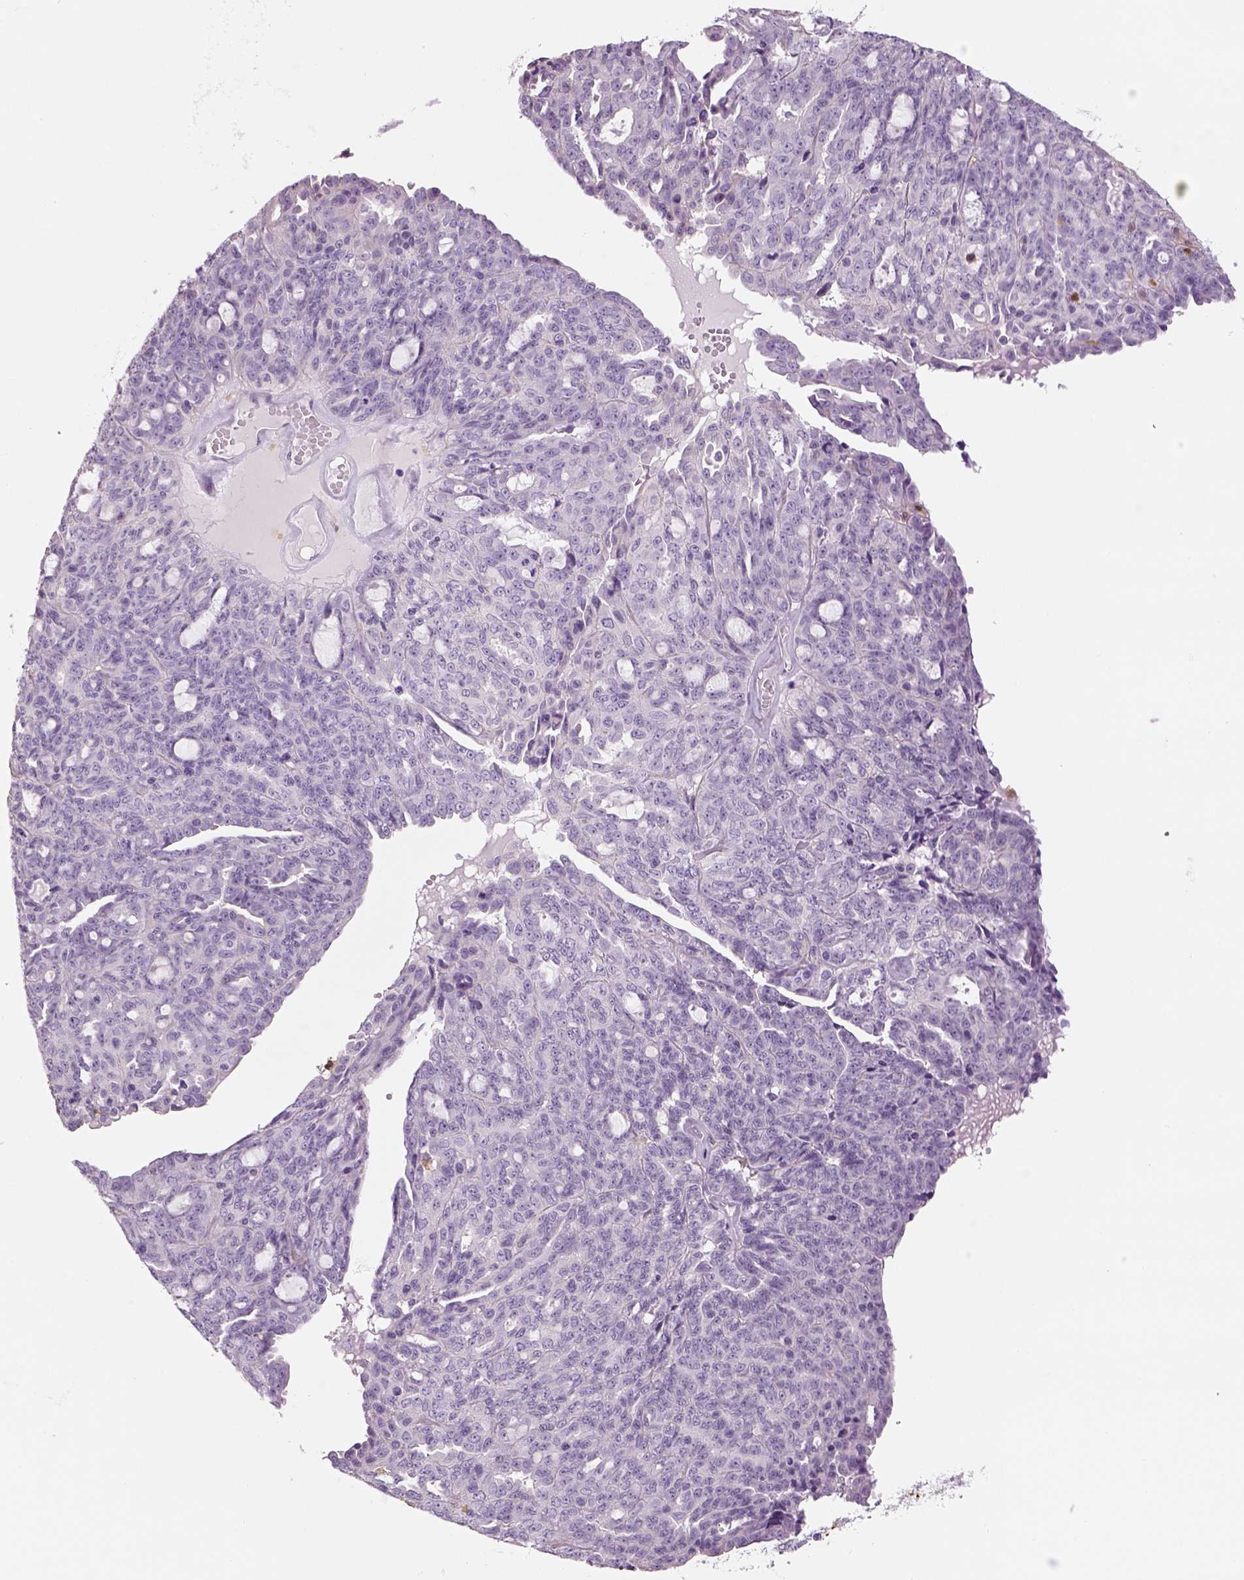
{"staining": {"intensity": "negative", "quantity": "none", "location": "none"}, "tissue": "ovarian cancer", "cell_type": "Tumor cells", "image_type": "cancer", "snomed": [{"axis": "morphology", "description": "Cystadenocarcinoma, serous, NOS"}, {"axis": "topography", "description": "Ovary"}], "caption": "A micrograph of ovarian cancer (serous cystadenocarcinoma) stained for a protein displays no brown staining in tumor cells.", "gene": "NECAB2", "patient": {"sex": "female", "age": 71}}